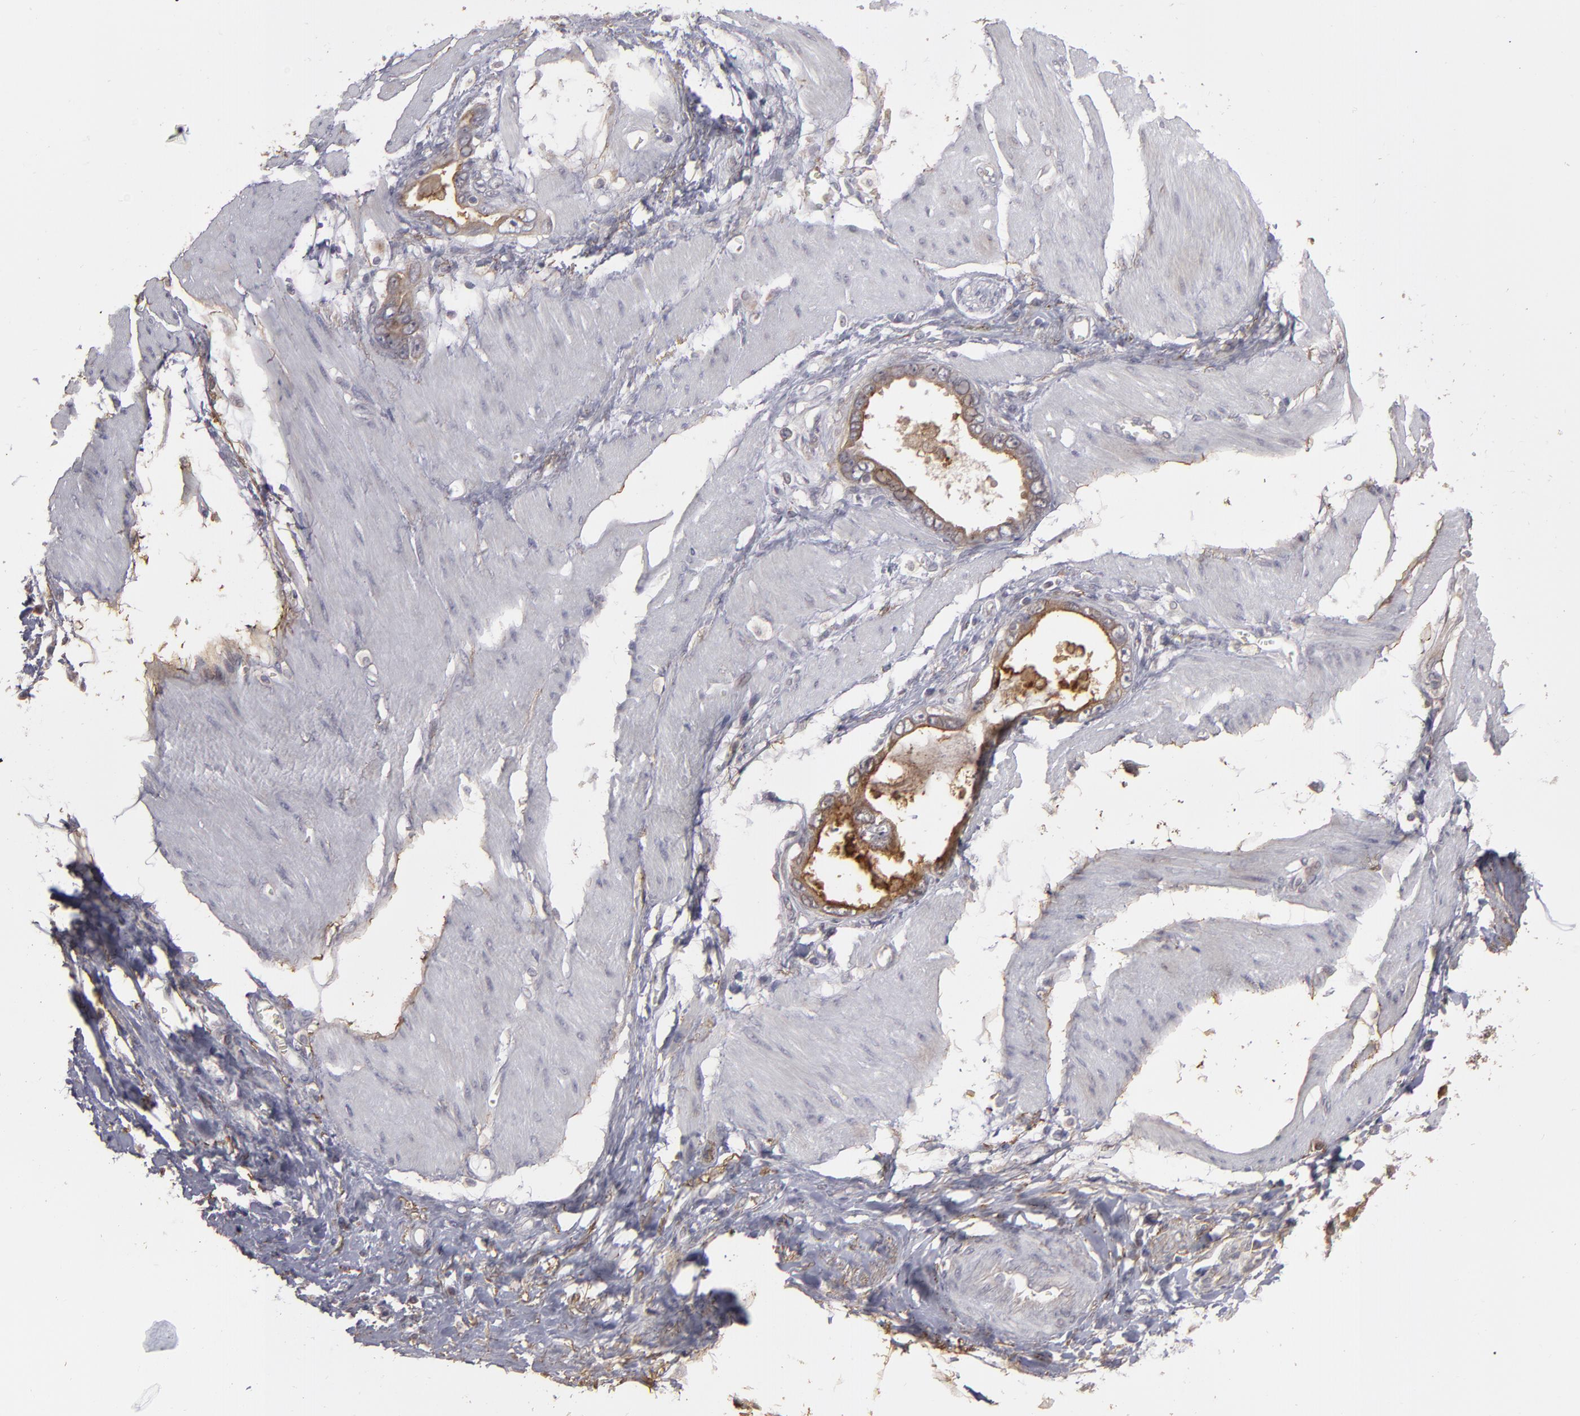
{"staining": {"intensity": "strong", "quantity": ">75%", "location": "cytoplasmic/membranous"}, "tissue": "stomach cancer", "cell_type": "Tumor cells", "image_type": "cancer", "snomed": [{"axis": "morphology", "description": "Adenocarcinoma, NOS"}, {"axis": "topography", "description": "Stomach"}], "caption": "Protein staining reveals strong cytoplasmic/membranous expression in approximately >75% of tumor cells in stomach adenocarcinoma. (Brightfield microscopy of DAB IHC at high magnification).", "gene": "CD55", "patient": {"sex": "male", "age": 78}}